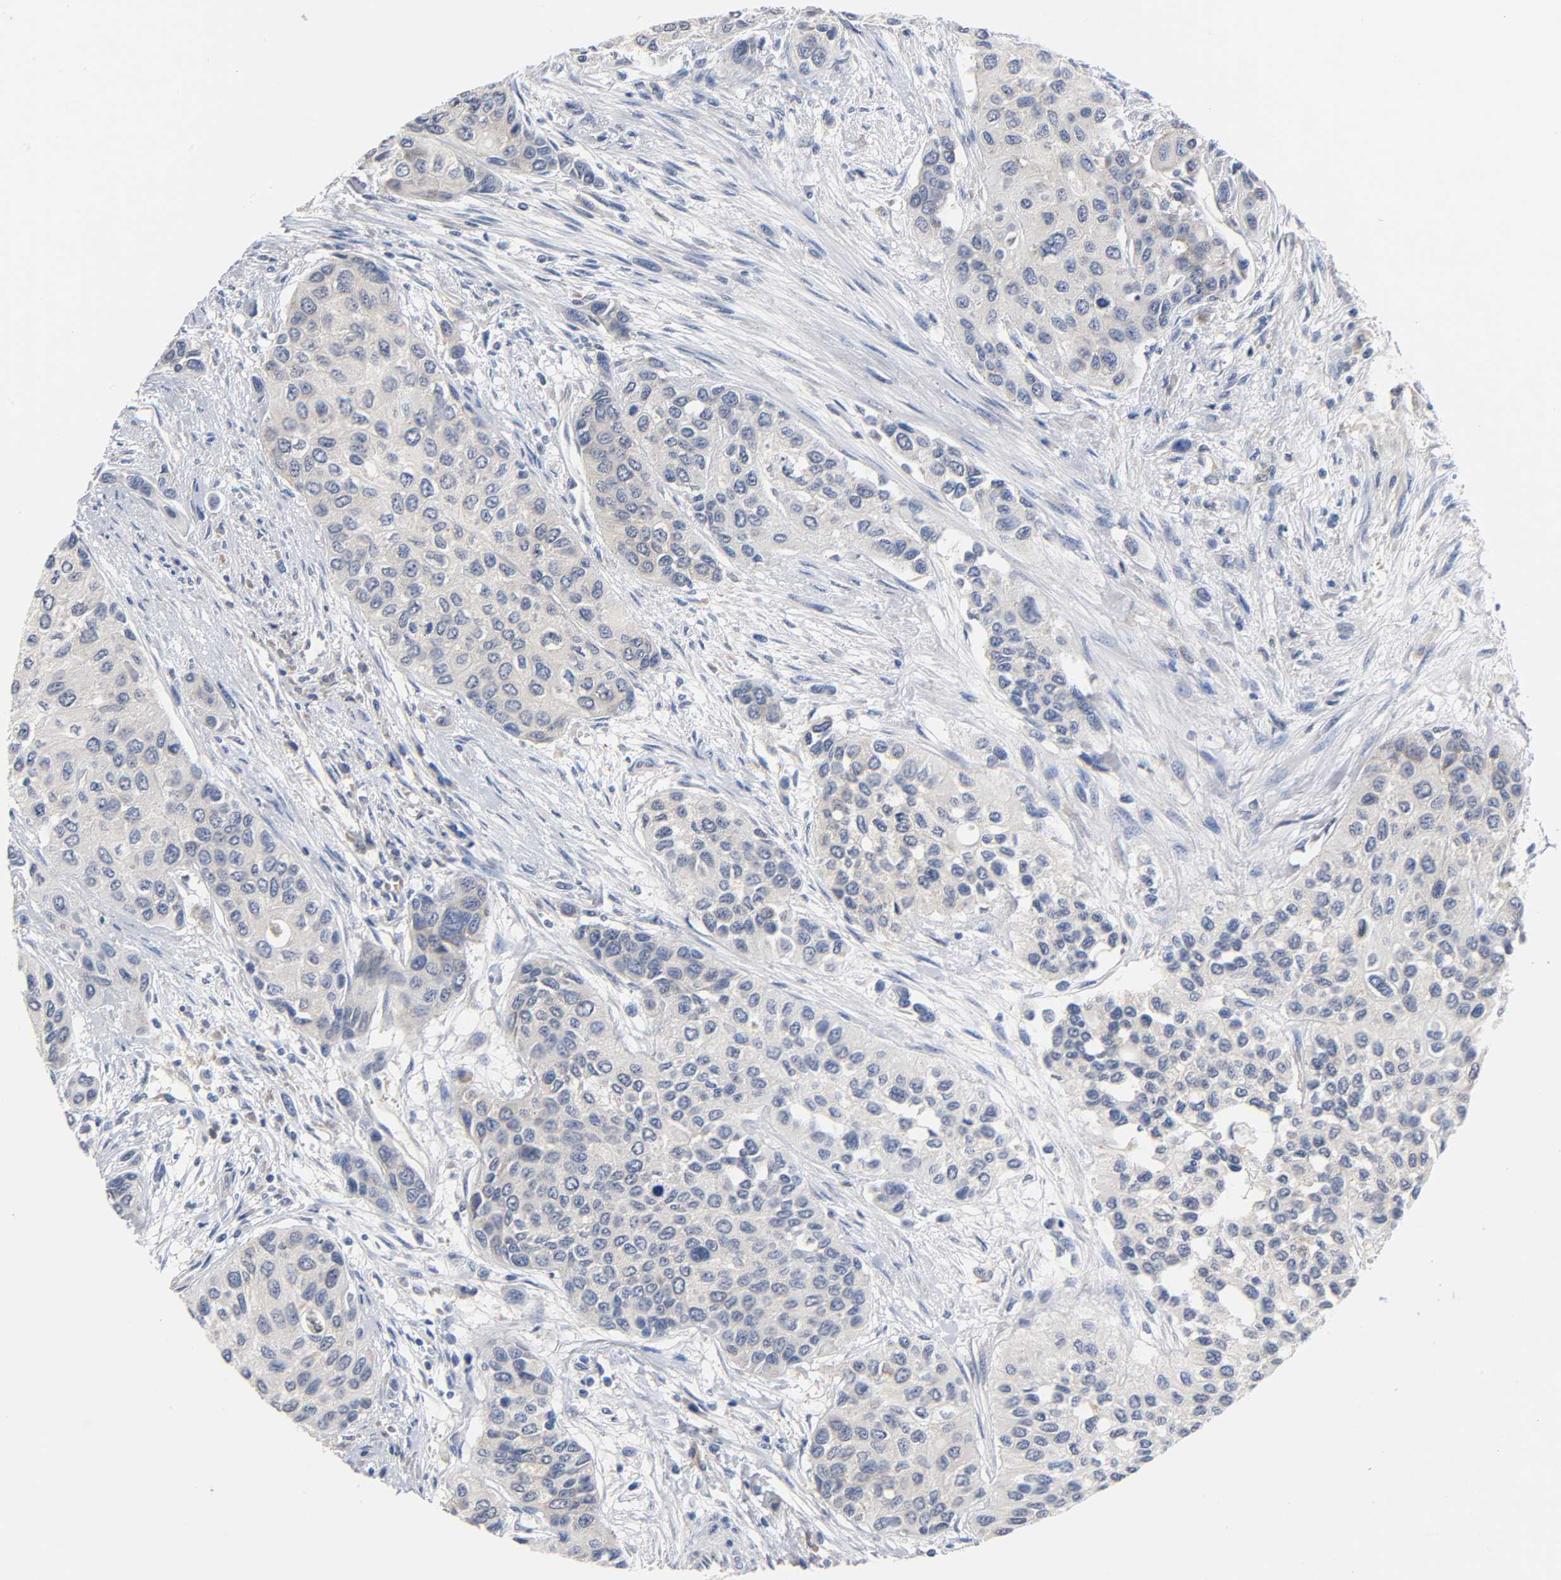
{"staining": {"intensity": "negative", "quantity": "none", "location": "none"}, "tissue": "urothelial cancer", "cell_type": "Tumor cells", "image_type": "cancer", "snomed": [{"axis": "morphology", "description": "Urothelial carcinoma, High grade"}, {"axis": "topography", "description": "Urinary bladder"}], "caption": "Immunohistochemical staining of urothelial carcinoma (high-grade) demonstrates no significant staining in tumor cells.", "gene": "FYN", "patient": {"sex": "female", "age": 56}}